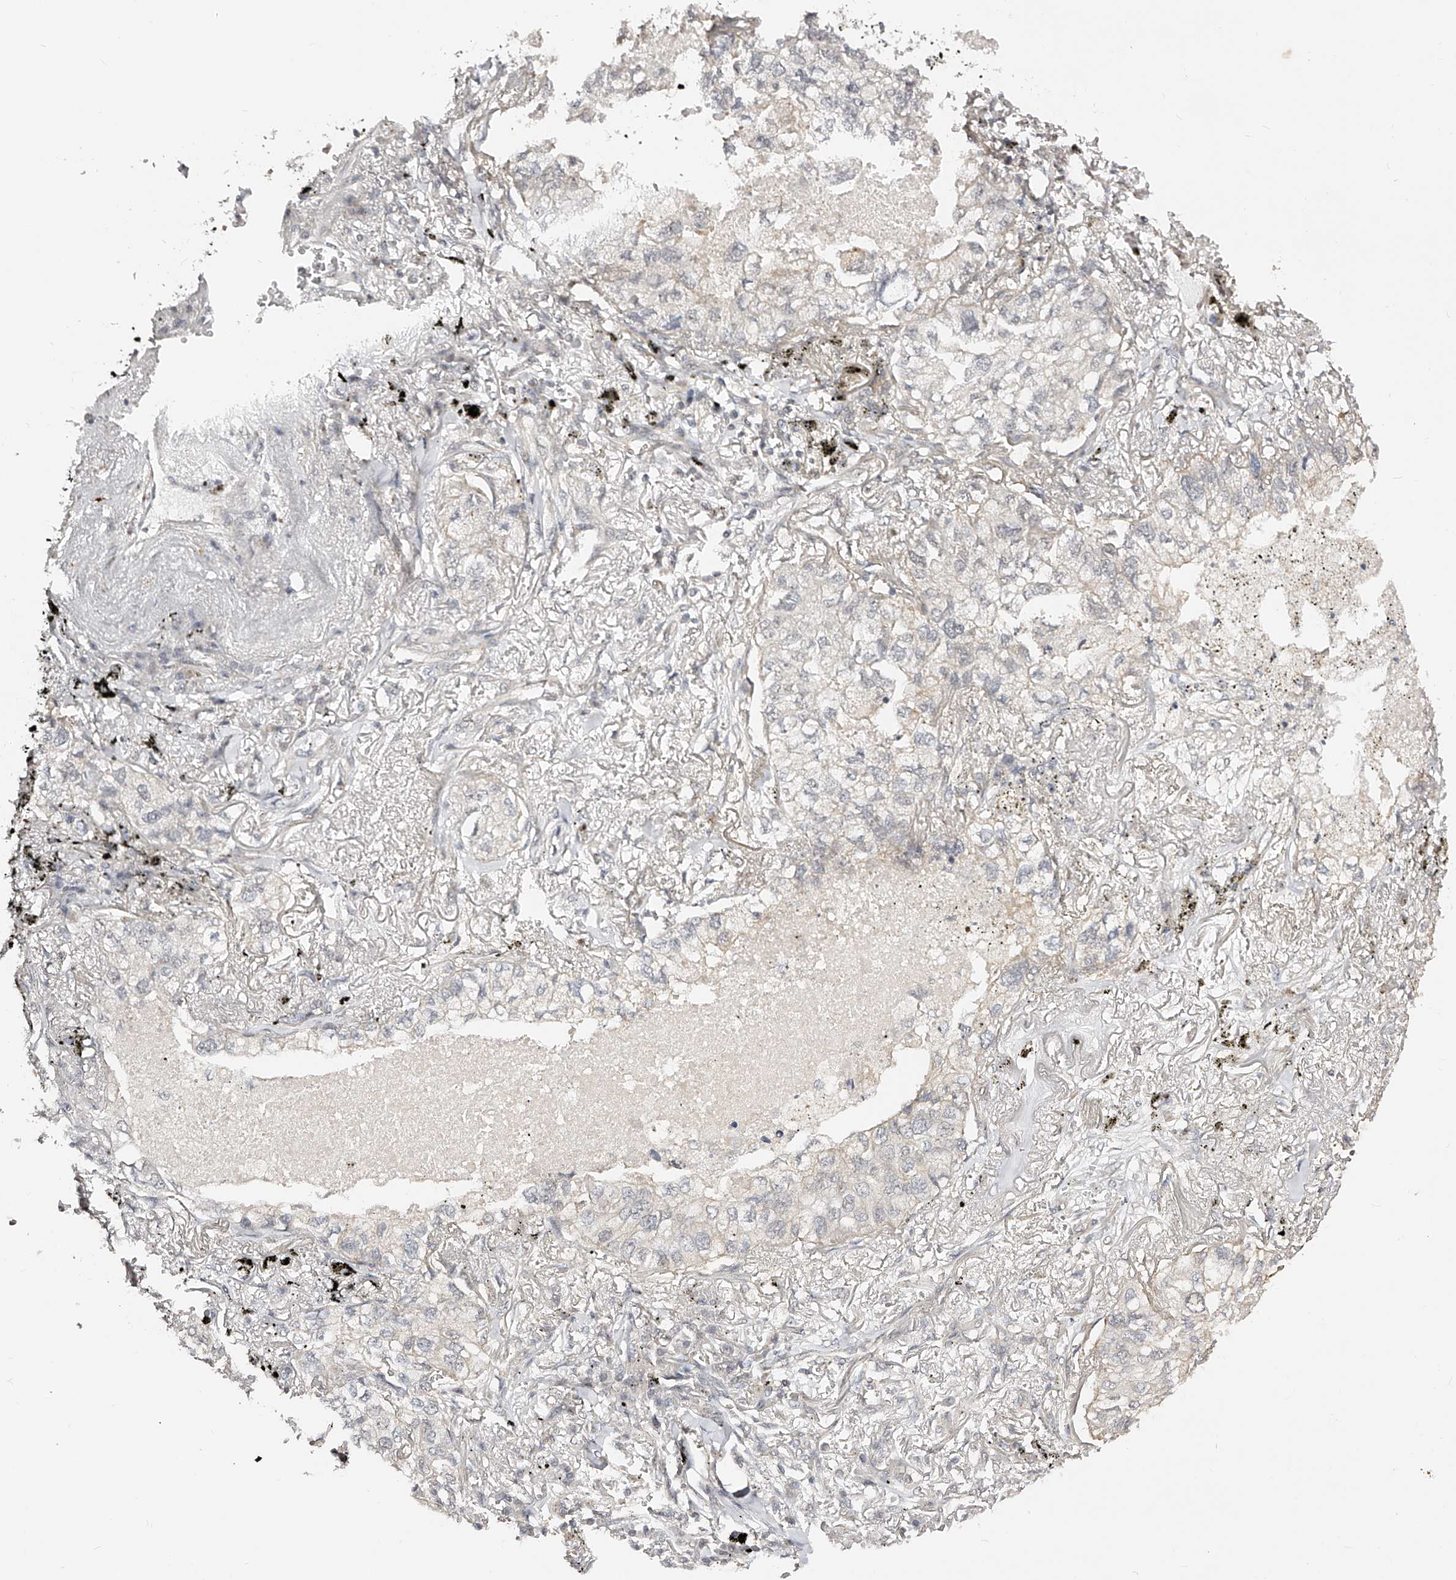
{"staining": {"intensity": "negative", "quantity": "none", "location": "none"}, "tissue": "lung cancer", "cell_type": "Tumor cells", "image_type": "cancer", "snomed": [{"axis": "morphology", "description": "Adenocarcinoma, NOS"}, {"axis": "topography", "description": "Lung"}], "caption": "There is no significant expression in tumor cells of lung cancer. (DAB IHC visualized using brightfield microscopy, high magnification).", "gene": "ZNF789", "patient": {"sex": "male", "age": 65}}